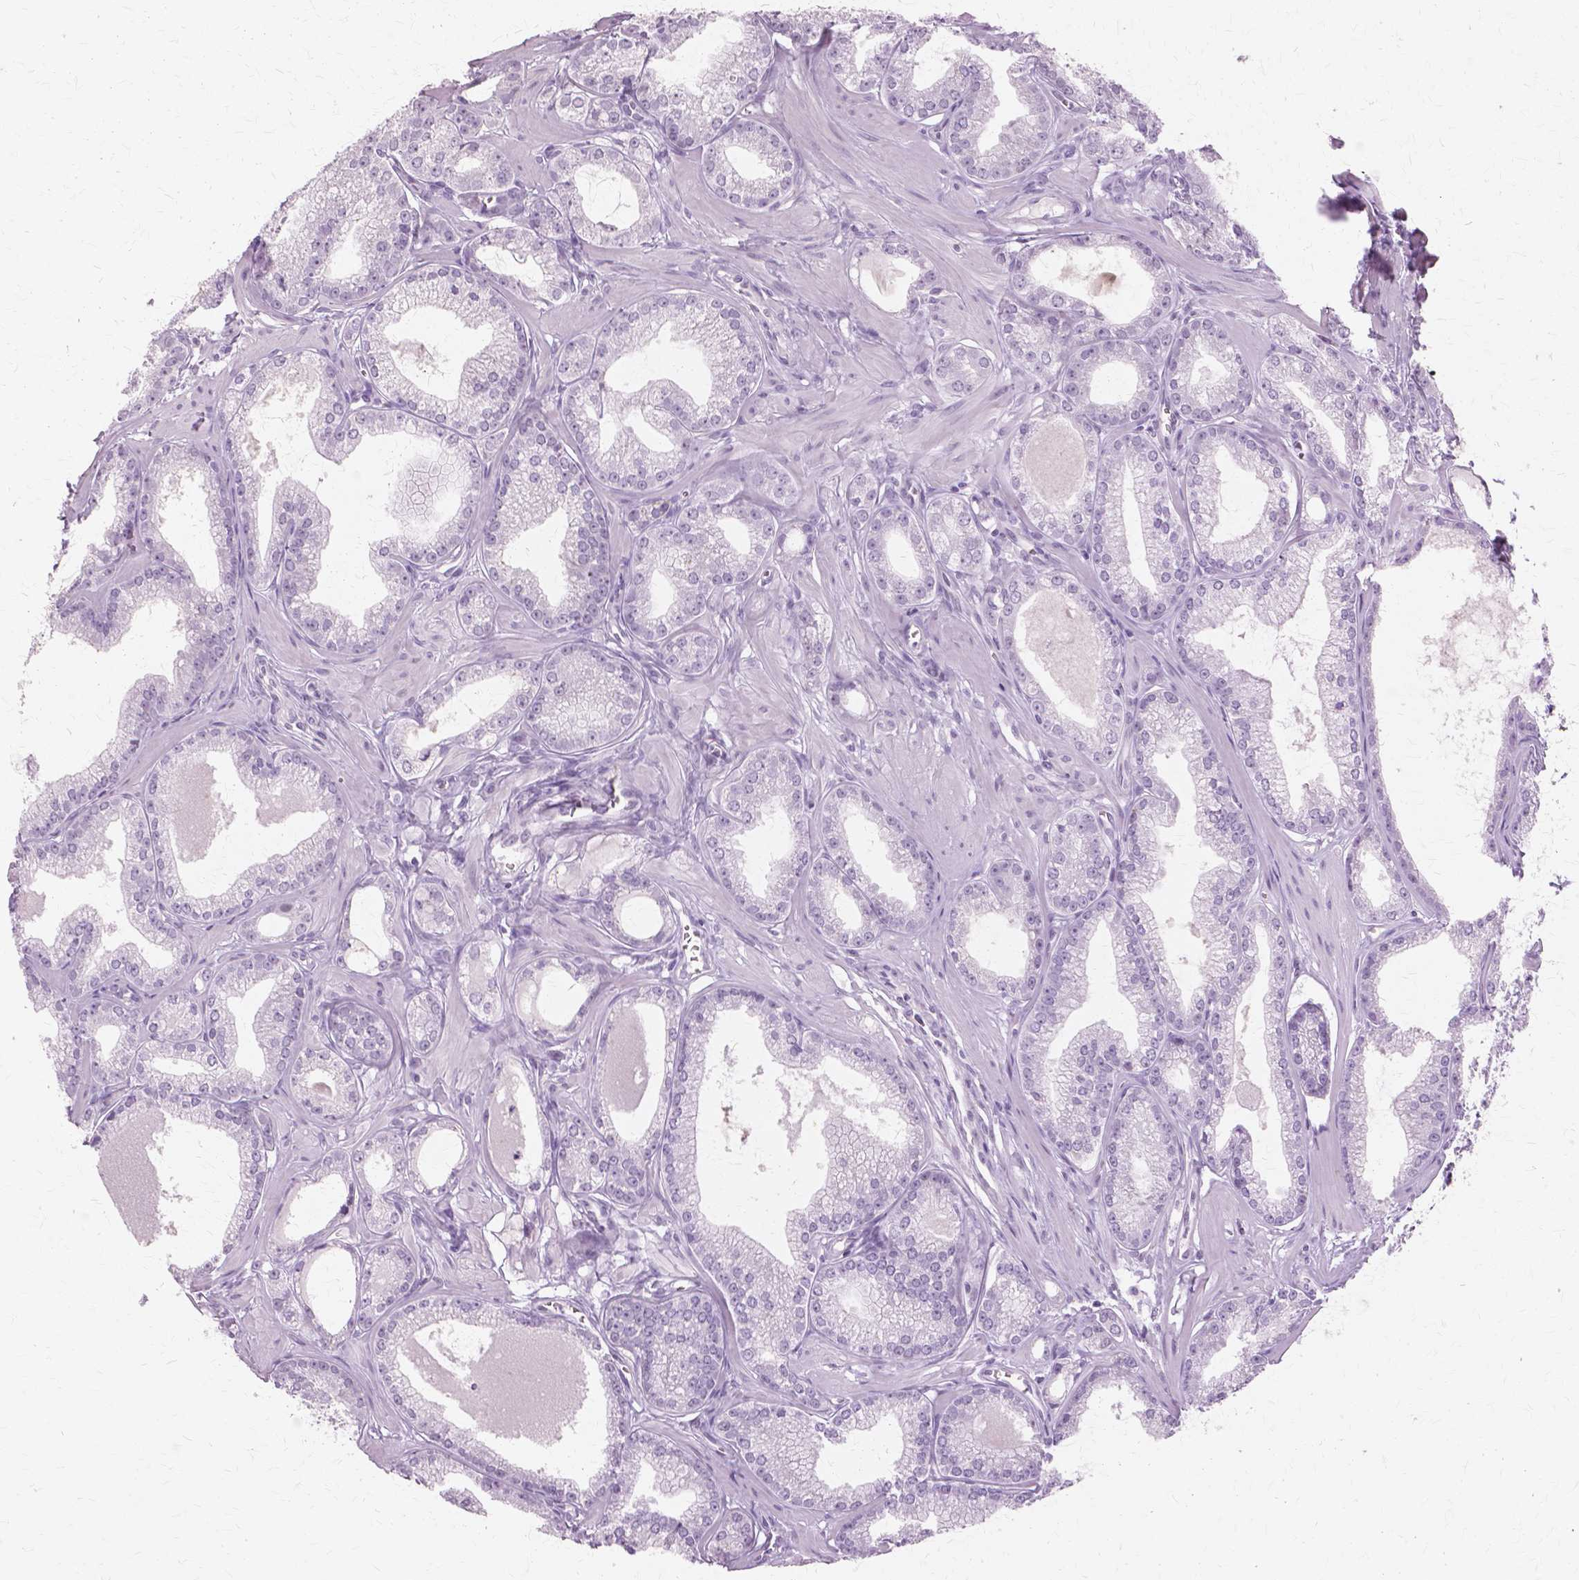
{"staining": {"intensity": "negative", "quantity": "none", "location": "none"}, "tissue": "prostate cancer", "cell_type": "Tumor cells", "image_type": "cancer", "snomed": [{"axis": "morphology", "description": "Adenocarcinoma, NOS"}, {"axis": "topography", "description": "Prostate"}], "caption": "Histopathology image shows no significant protein staining in tumor cells of adenocarcinoma (prostate).", "gene": "SFTPD", "patient": {"sex": "male", "age": 71}}